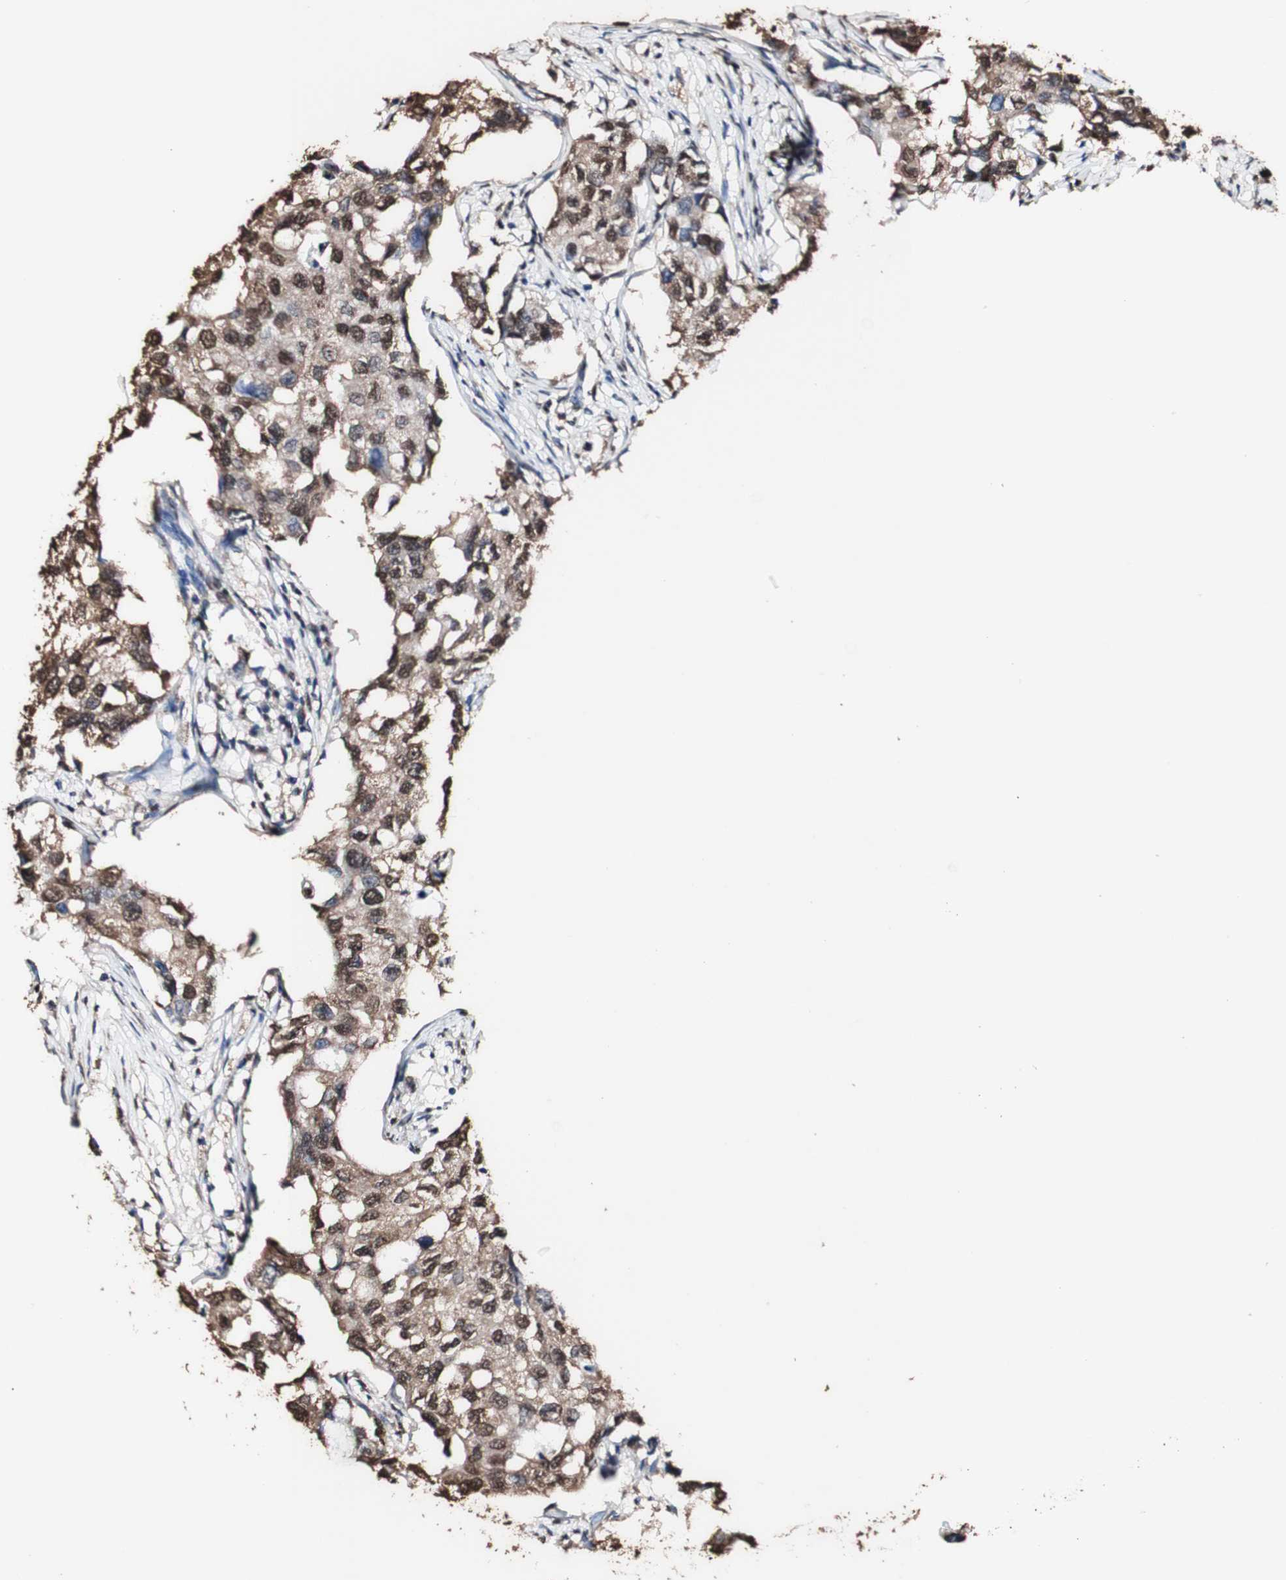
{"staining": {"intensity": "strong", "quantity": ">75%", "location": "cytoplasmic/membranous,nuclear"}, "tissue": "breast cancer", "cell_type": "Tumor cells", "image_type": "cancer", "snomed": [{"axis": "morphology", "description": "Duct carcinoma"}, {"axis": "topography", "description": "Breast"}], "caption": "There is high levels of strong cytoplasmic/membranous and nuclear staining in tumor cells of invasive ductal carcinoma (breast), as demonstrated by immunohistochemical staining (brown color).", "gene": "PIDD1", "patient": {"sex": "female", "age": 27}}